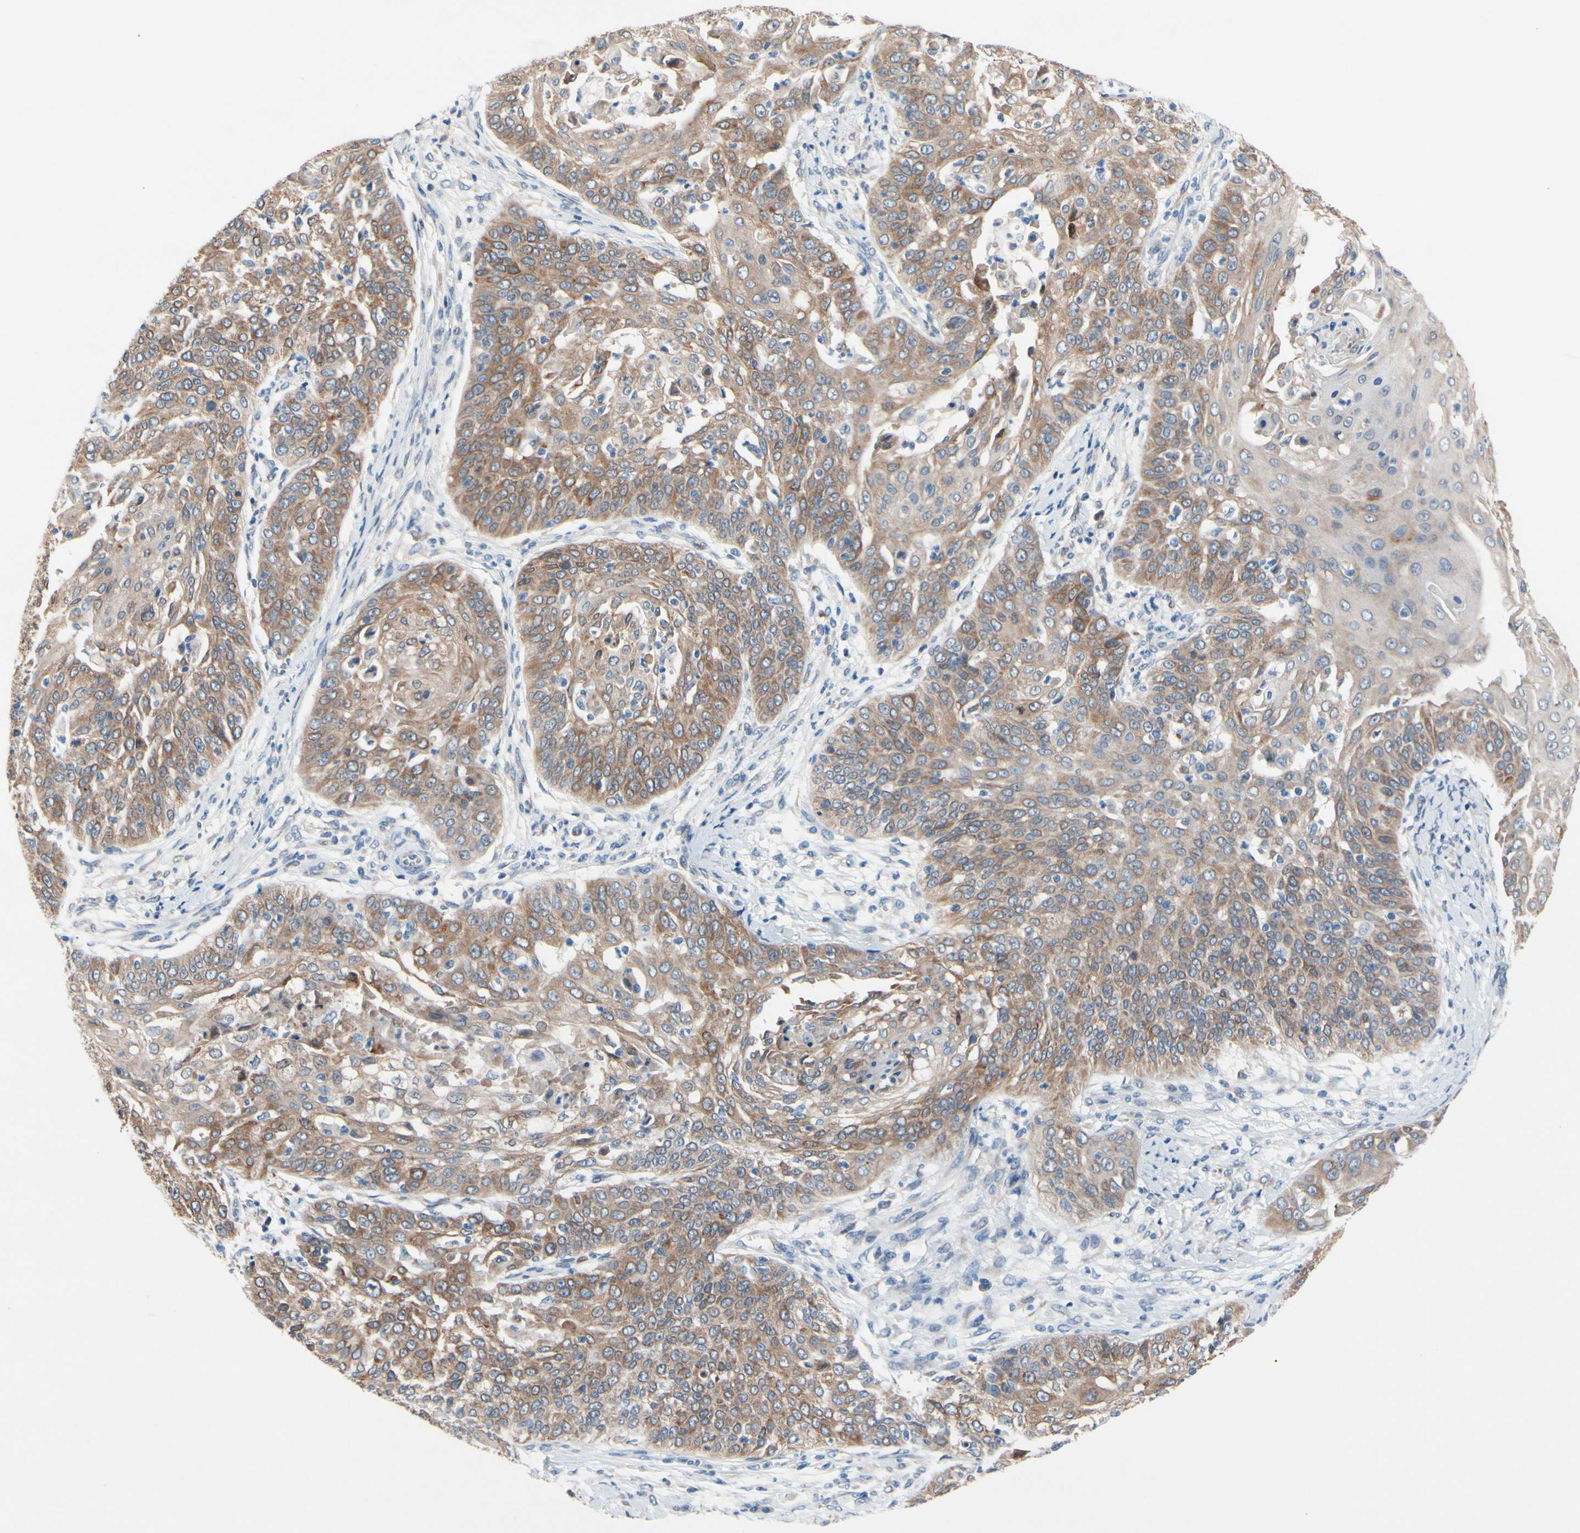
{"staining": {"intensity": "moderate", "quantity": ">75%", "location": "cytoplasmic/membranous"}, "tissue": "cervical cancer", "cell_type": "Tumor cells", "image_type": "cancer", "snomed": [{"axis": "morphology", "description": "Squamous cell carcinoma, NOS"}, {"axis": "topography", "description": "Cervix"}], "caption": "Protein staining shows moderate cytoplasmic/membranous staining in about >75% of tumor cells in cervical cancer (squamous cell carcinoma). (DAB = brown stain, brightfield microscopy at high magnification).", "gene": "PRXL2A", "patient": {"sex": "female", "age": 64}}